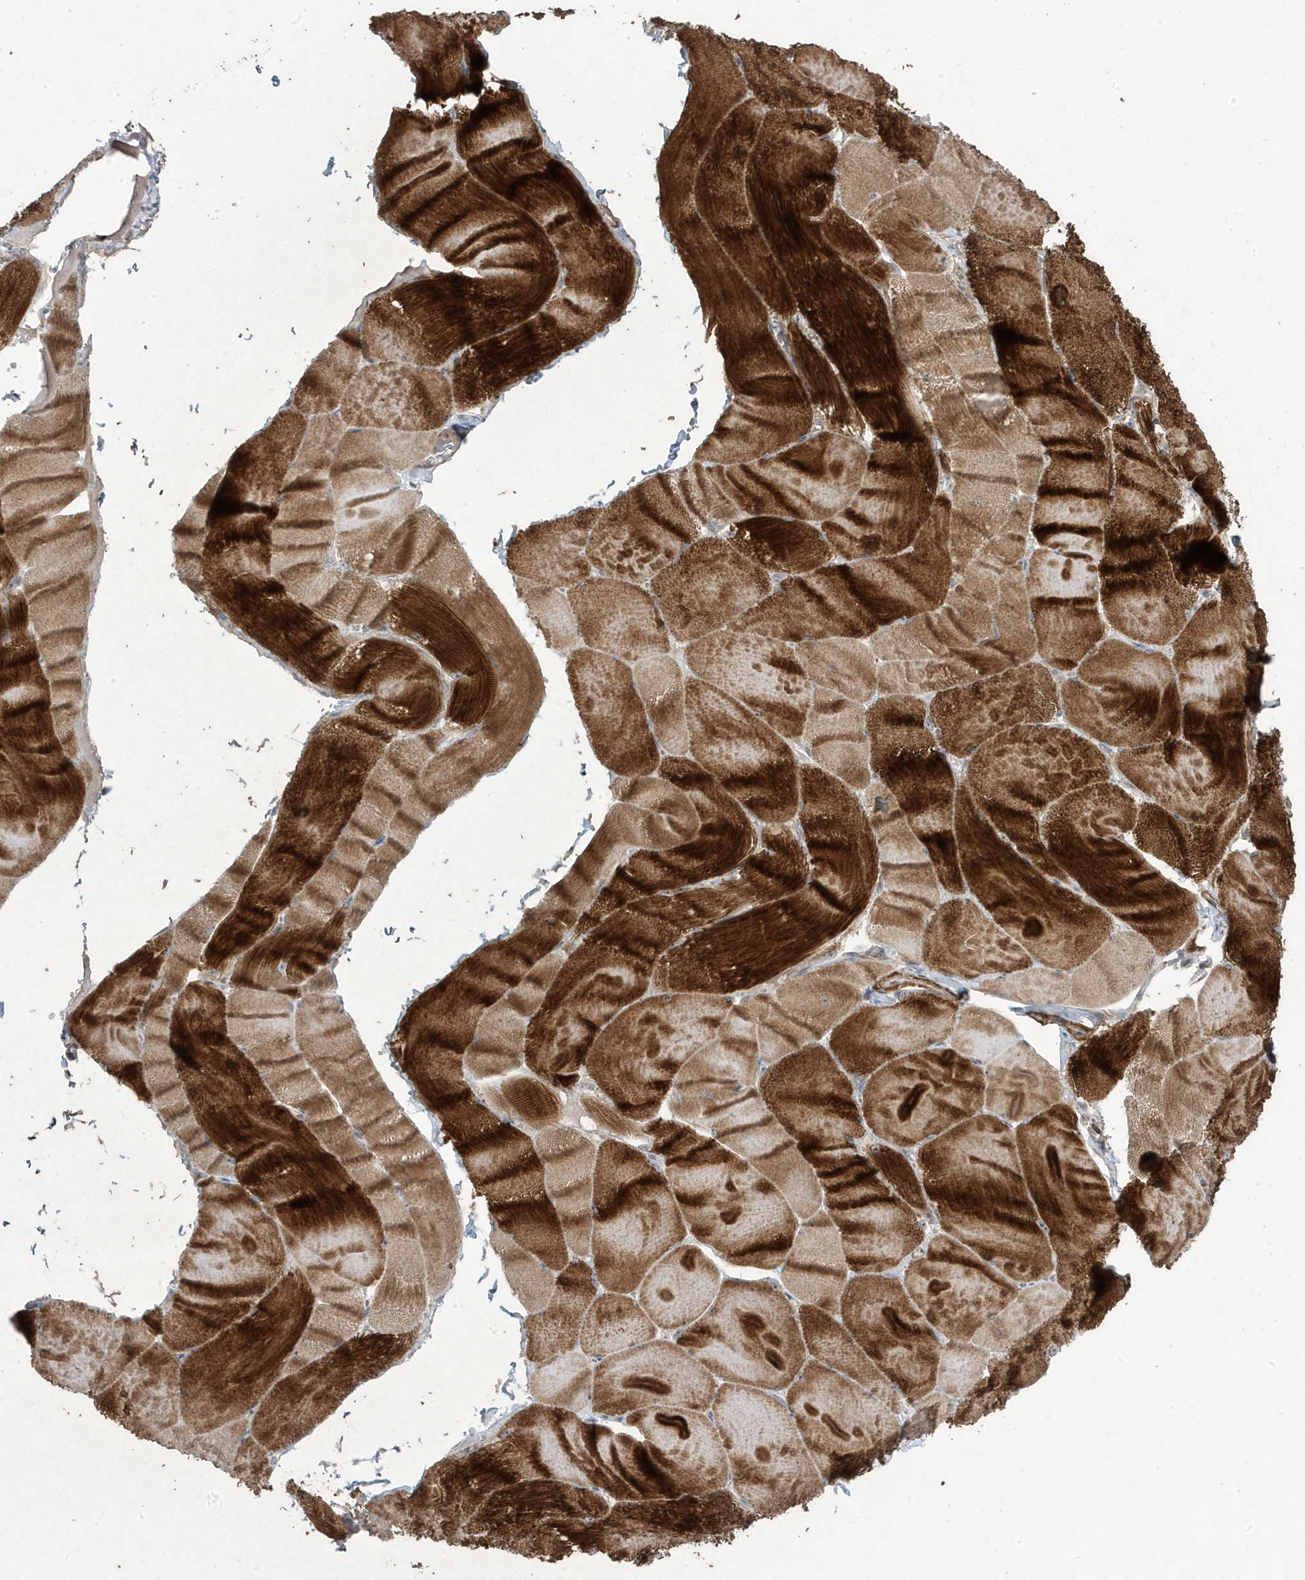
{"staining": {"intensity": "strong", "quantity": ">75%", "location": "cytoplasmic/membranous"}, "tissue": "skeletal muscle", "cell_type": "Myocytes", "image_type": "normal", "snomed": [{"axis": "morphology", "description": "Normal tissue, NOS"}, {"axis": "morphology", "description": "Basal cell carcinoma"}, {"axis": "topography", "description": "Skeletal muscle"}], "caption": "Protein expression by IHC reveals strong cytoplasmic/membranous expression in approximately >75% of myocytes in unremarkable skeletal muscle.", "gene": "CETN3", "patient": {"sex": "female", "age": 64}}